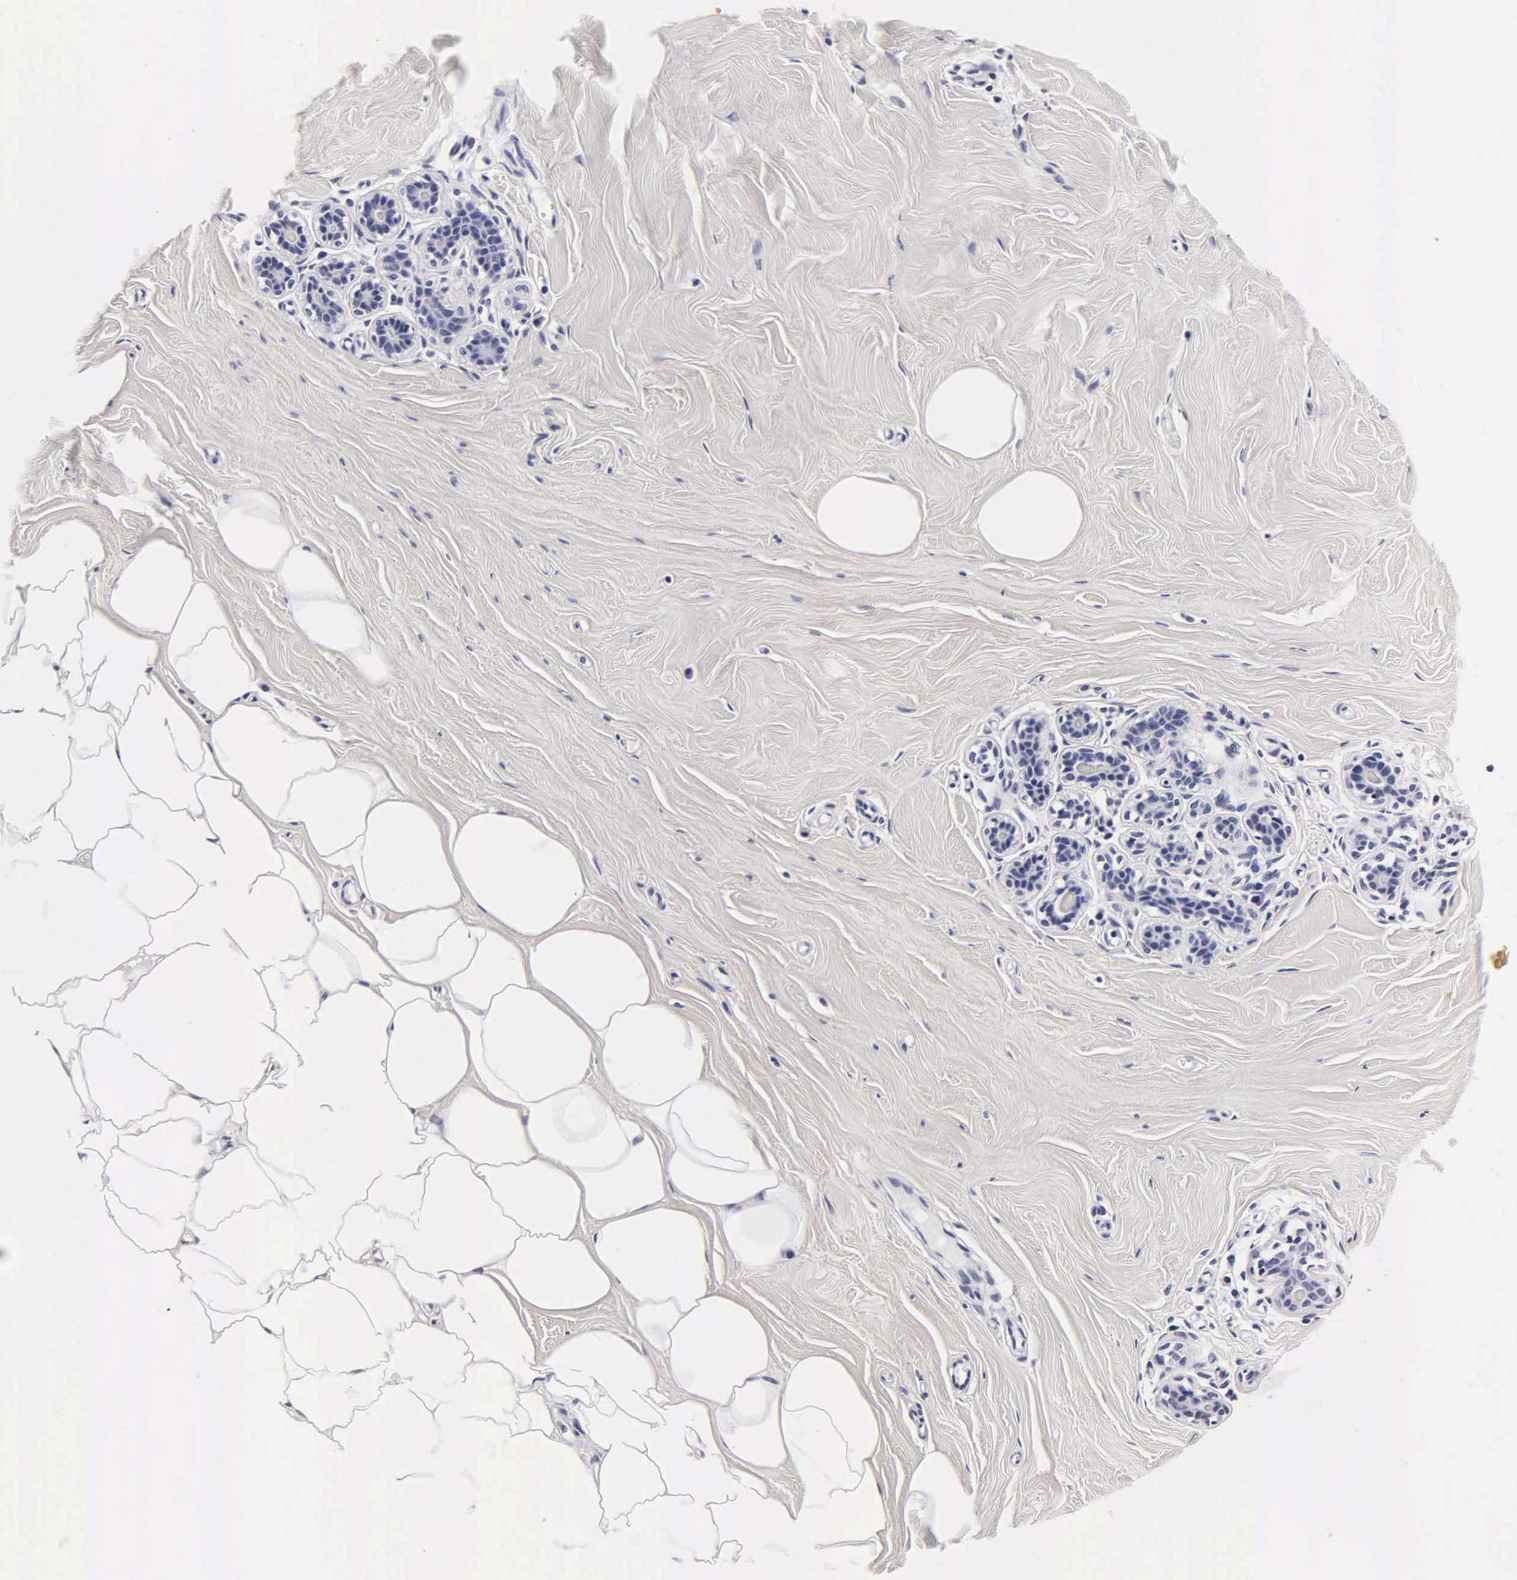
{"staining": {"intensity": "negative", "quantity": "none", "location": "none"}, "tissue": "breast", "cell_type": "Adipocytes", "image_type": "normal", "snomed": [{"axis": "morphology", "description": "Normal tissue, NOS"}, {"axis": "topography", "description": "Breast"}], "caption": "Adipocytes are negative for protein expression in benign human breast. The staining is performed using DAB brown chromogen with nuclei counter-stained in using hematoxylin.", "gene": "CGB3", "patient": {"sex": "female", "age": 45}}